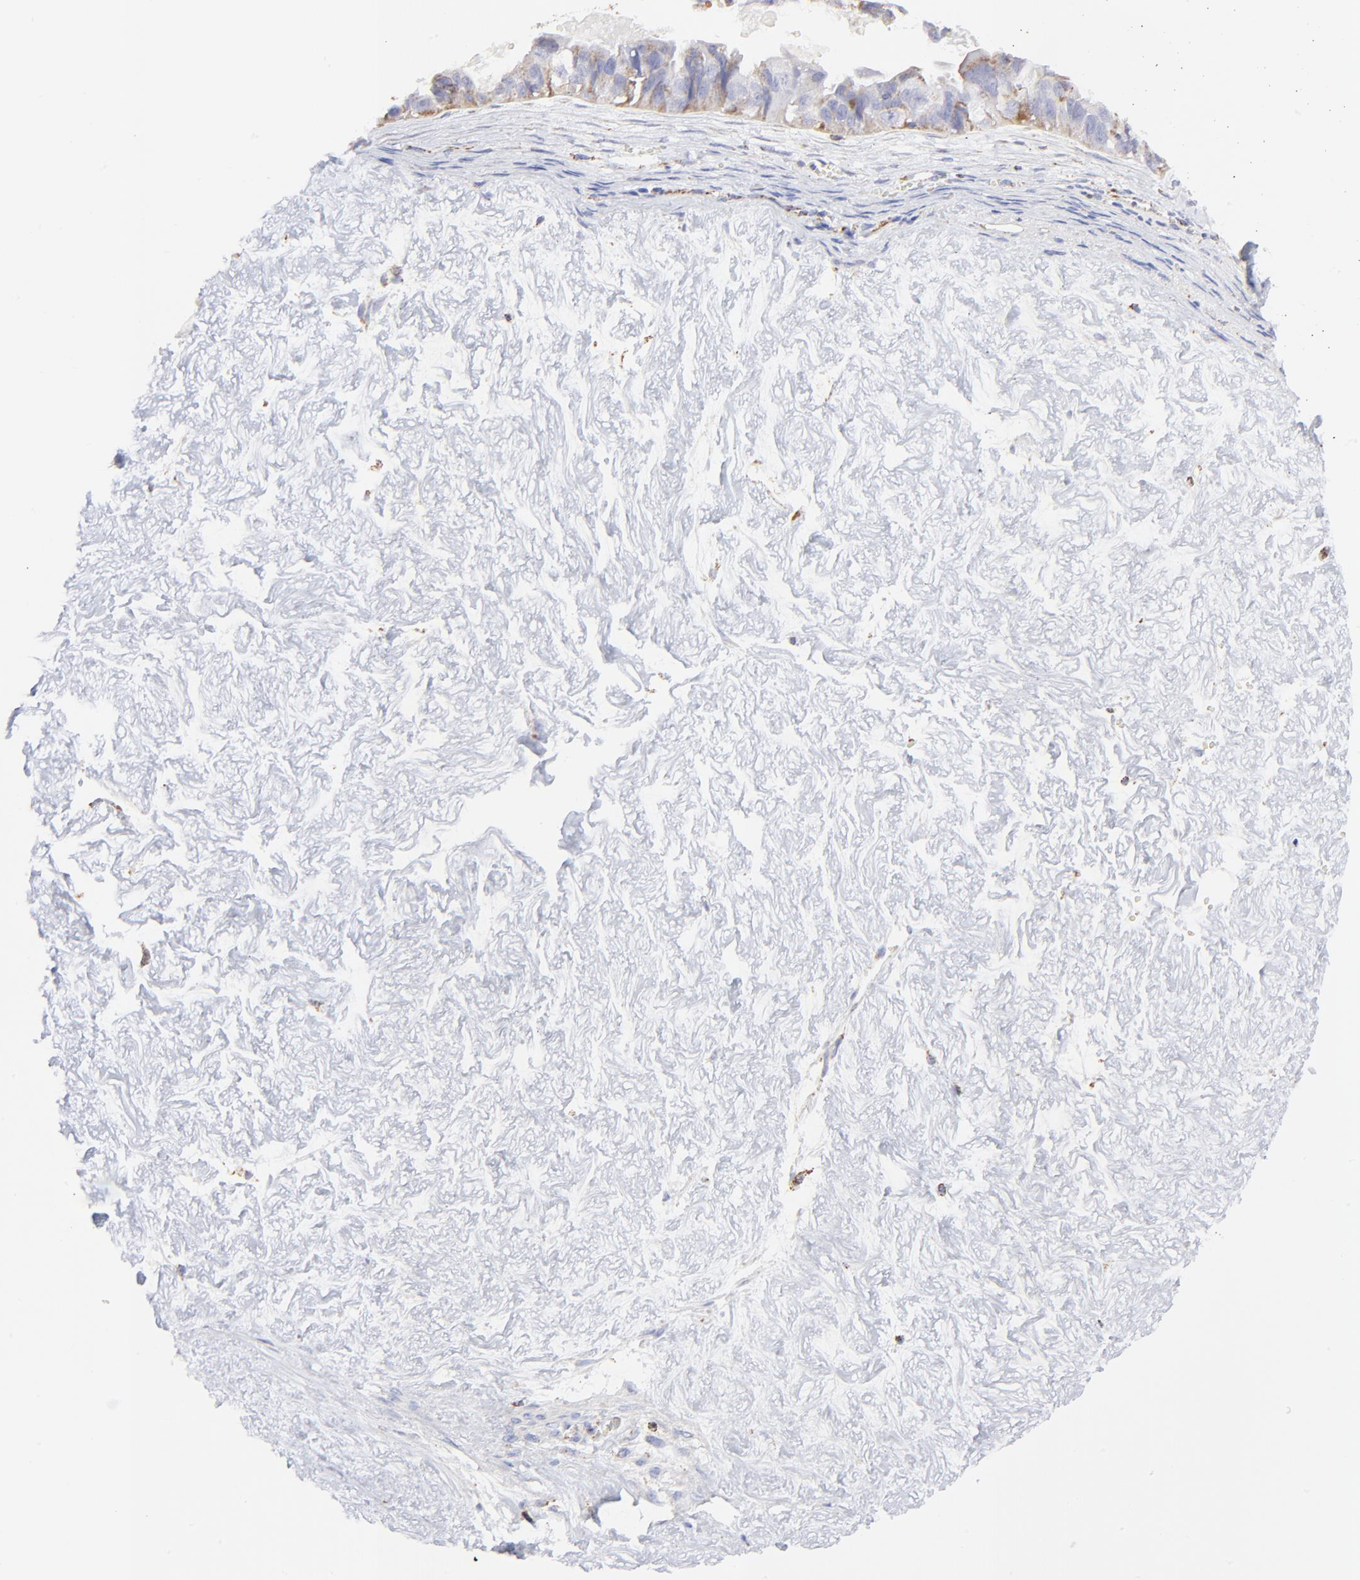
{"staining": {"intensity": "moderate", "quantity": "25%-75%", "location": "cytoplasmic/membranous"}, "tissue": "ovarian cancer", "cell_type": "Tumor cells", "image_type": "cancer", "snomed": [{"axis": "morphology", "description": "Carcinoma, endometroid"}, {"axis": "topography", "description": "Ovary"}], "caption": "Immunohistochemical staining of endometroid carcinoma (ovarian) demonstrates medium levels of moderate cytoplasmic/membranous staining in approximately 25%-75% of tumor cells.", "gene": "COX4I1", "patient": {"sex": "female", "age": 85}}